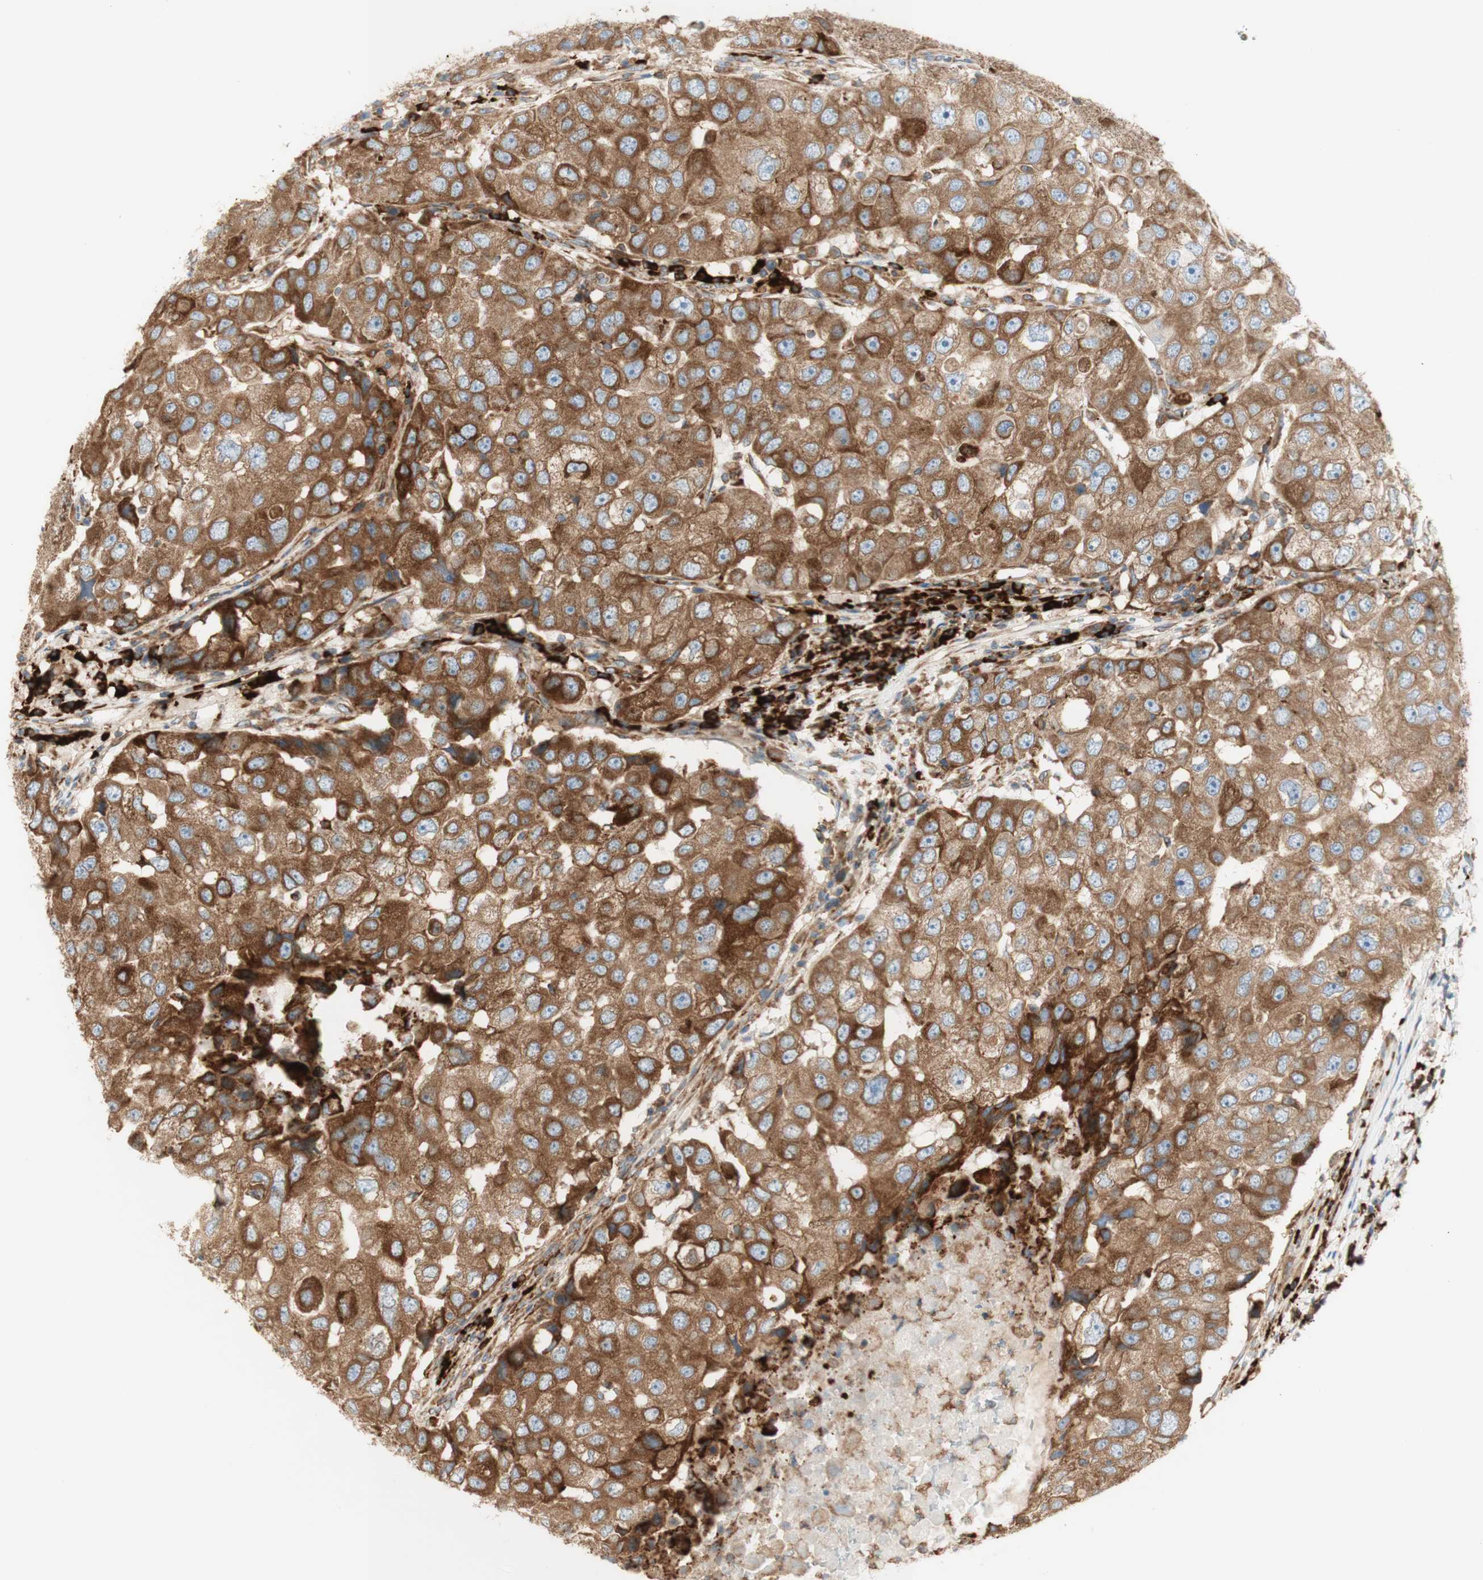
{"staining": {"intensity": "strong", "quantity": ">75%", "location": "cytoplasmic/membranous"}, "tissue": "breast cancer", "cell_type": "Tumor cells", "image_type": "cancer", "snomed": [{"axis": "morphology", "description": "Duct carcinoma"}, {"axis": "topography", "description": "Breast"}], "caption": "High-magnification brightfield microscopy of intraductal carcinoma (breast) stained with DAB (brown) and counterstained with hematoxylin (blue). tumor cells exhibit strong cytoplasmic/membranous positivity is present in approximately>75% of cells.", "gene": "MANF", "patient": {"sex": "female", "age": 27}}